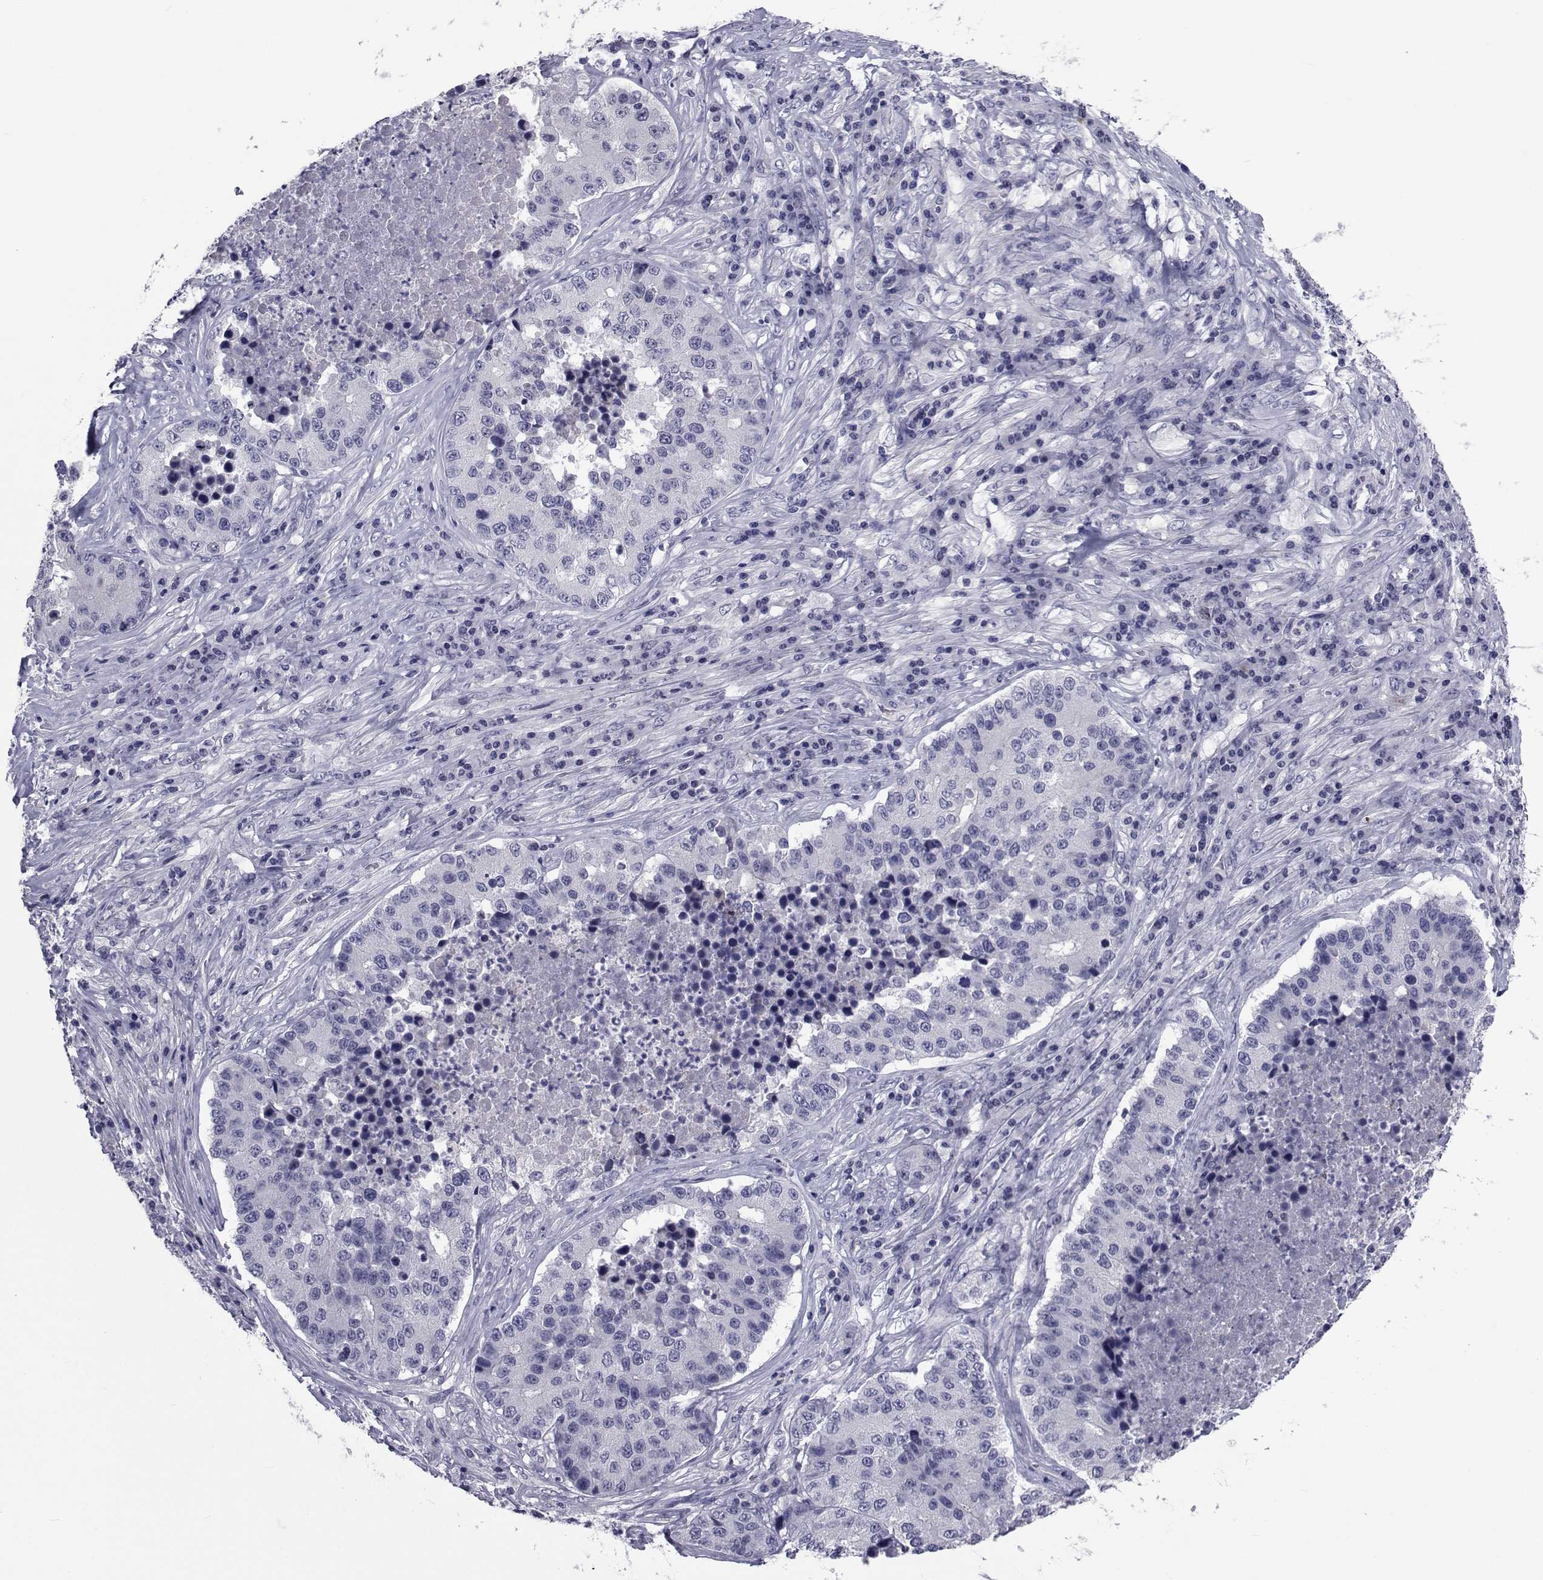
{"staining": {"intensity": "negative", "quantity": "none", "location": "none"}, "tissue": "stomach cancer", "cell_type": "Tumor cells", "image_type": "cancer", "snomed": [{"axis": "morphology", "description": "Adenocarcinoma, NOS"}, {"axis": "topography", "description": "Stomach"}], "caption": "Adenocarcinoma (stomach) was stained to show a protein in brown. There is no significant staining in tumor cells. The staining is performed using DAB (3,3'-diaminobenzidine) brown chromogen with nuclei counter-stained in using hematoxylin.", "gene": "SEMA5B", "patient": {"sex": "male", "age": 71}}